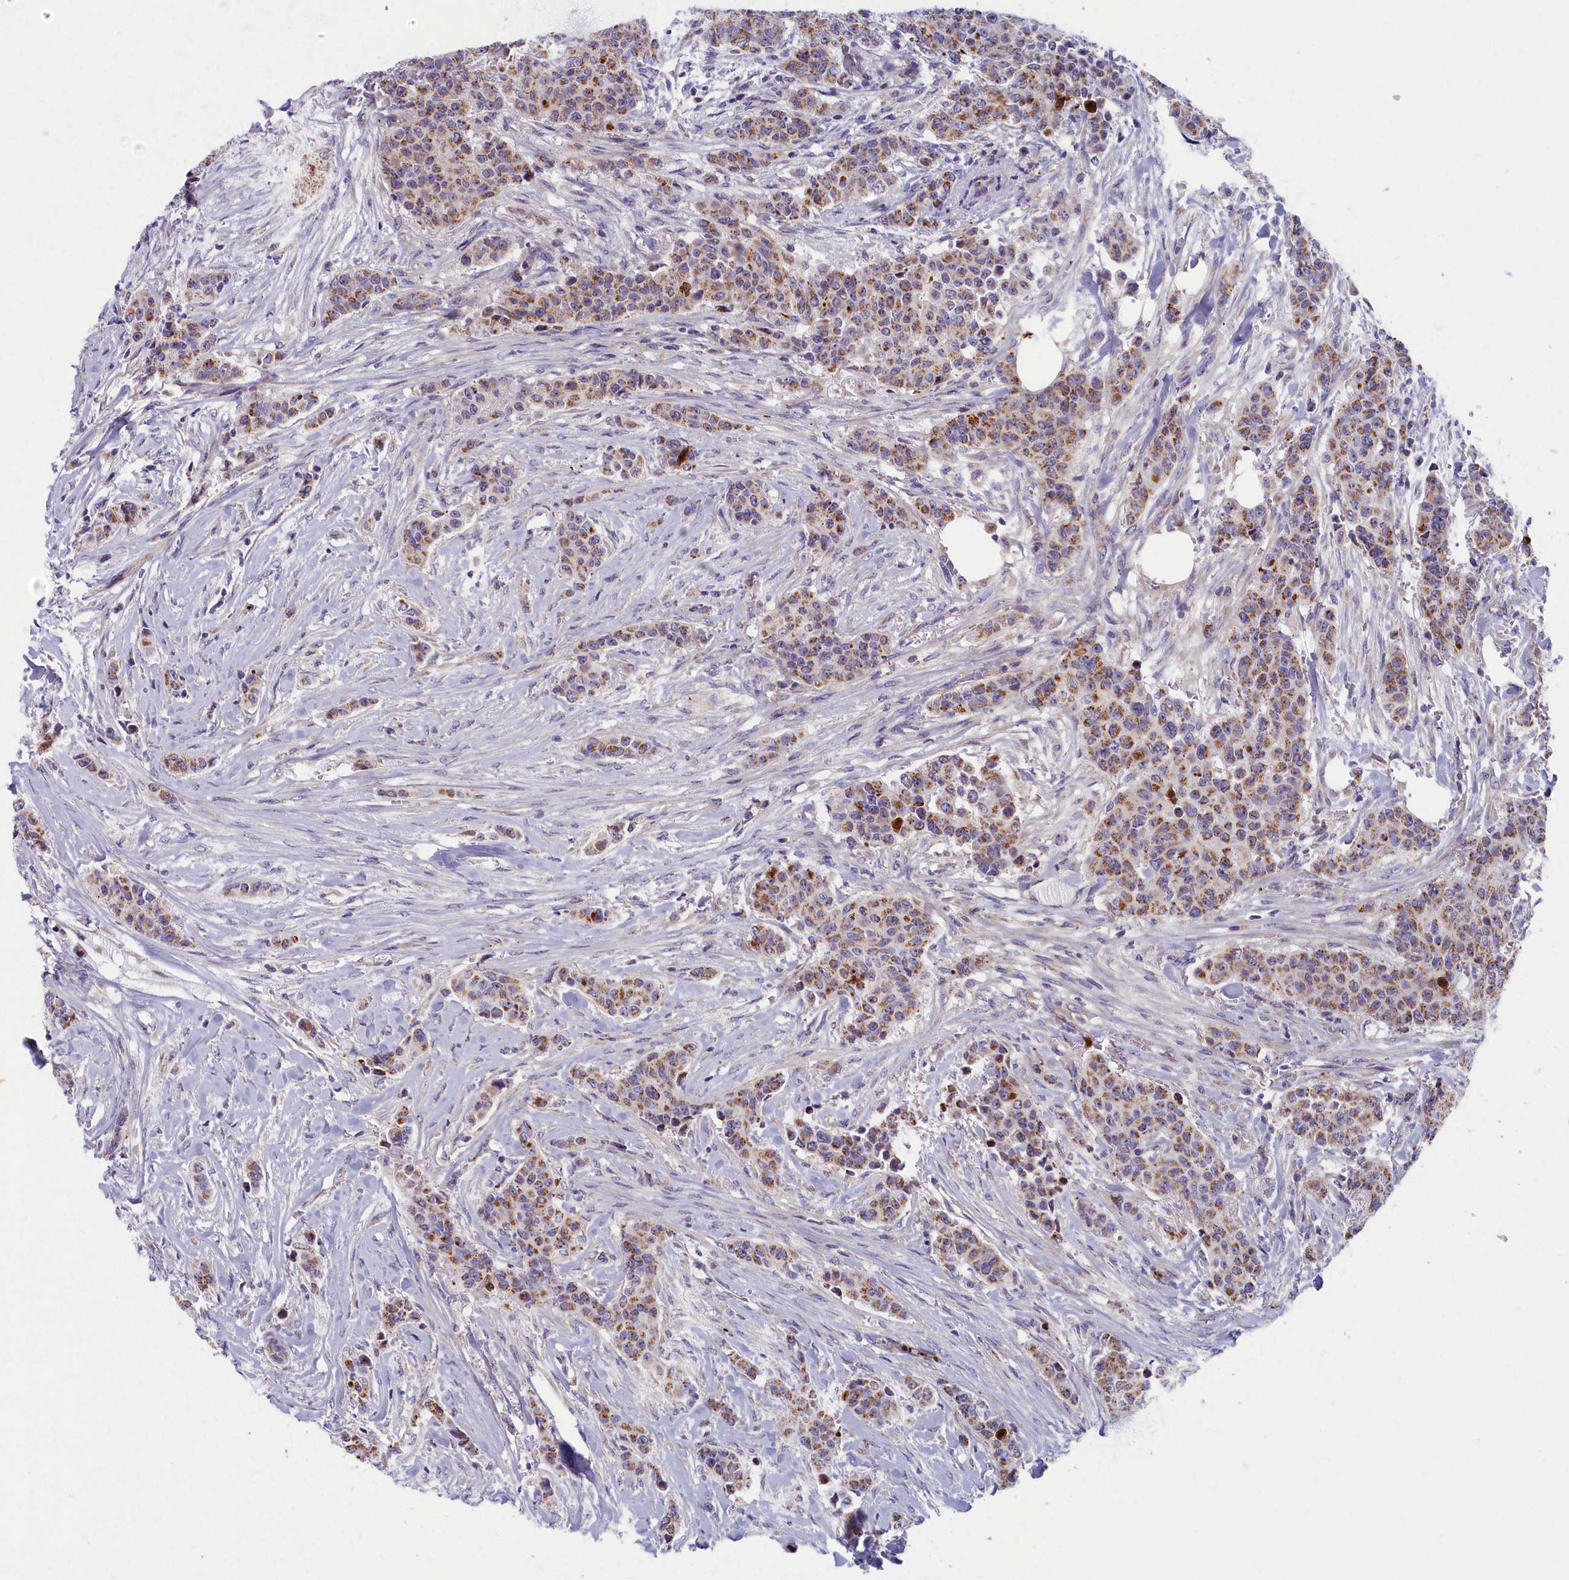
{"staining": {"intensity": "moderate", "quantity": ">75%", "location": "cytoplasmic/membranous"}, "tissue": "breast cancer", "cell_type": "Tumor cells", "image_type": "cancer", "snomed": [{"axis": "morphology", "description": "Duct carcinoma"}, {"axis": "topography", "description": "Breast"}], "caption": "Immunohistochemistry (IHC) (DAB (3,3'-diaminobenzidine)) staining of human intraductal carcinoma (breast) reveals moderate cytoplasmic/membranous protein staining in about >75% of tumor cells. The protein of interest is stained brown, and the nuclei are stained in blue (DAB (3,3'-diaminobenzidine) IHC with brightfield microscopy, high magnification).", "gene": "MRPS25", "patient": {"sex": "female", "age": 40}}